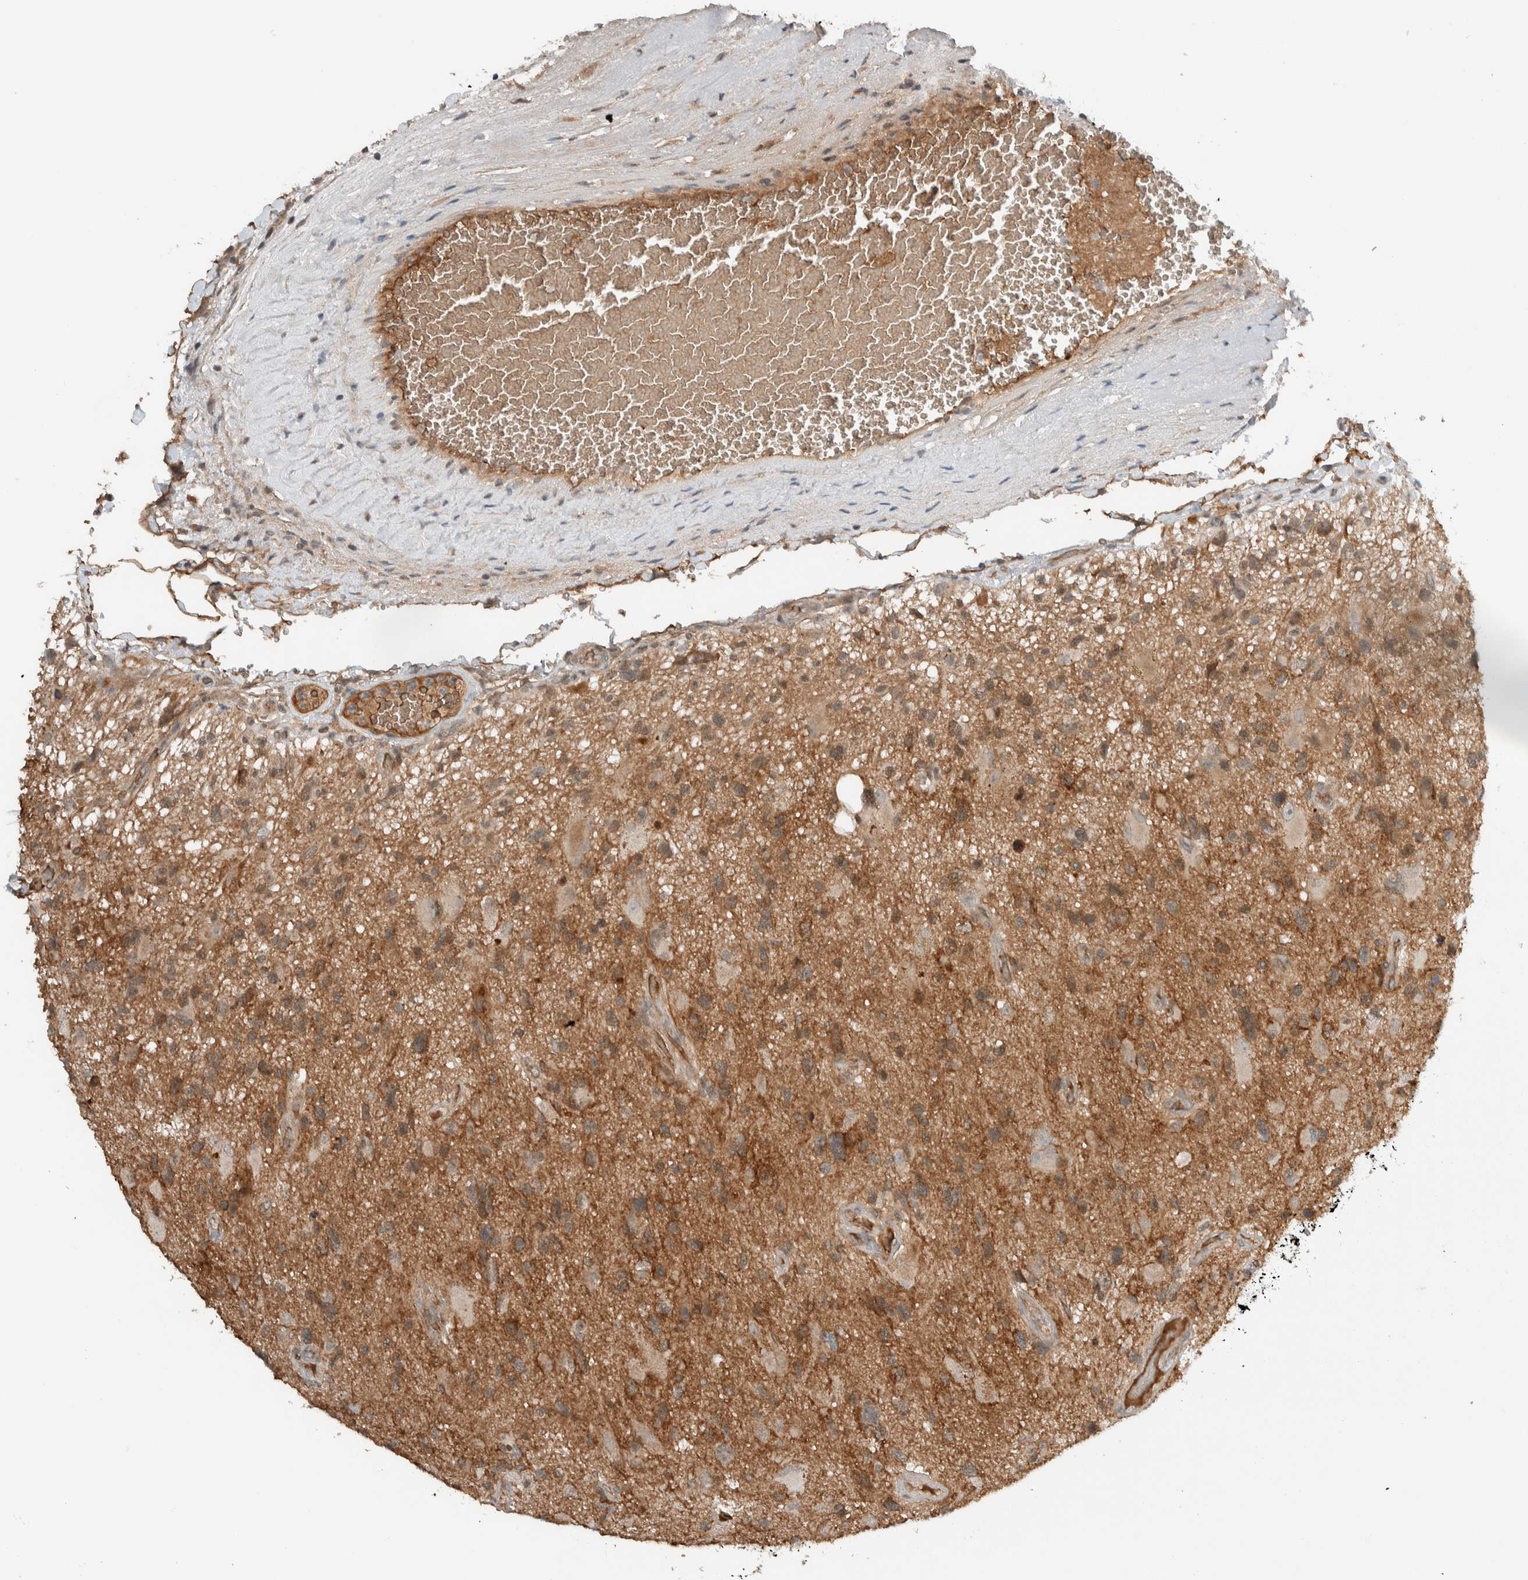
{"staining": {"intensity": "moderate", "quantity": ">75%", "location": "cytoplasmic/membranous"}, "tissue": "glioma", "cell_type": "Tumor cells", "image_type": "cancer", "snomed": [{"axis": "morphology", "description": "Glioma, malignant, High grade"}, {"axis": "topography", "description": "Brain"}], "caption": "IHC photomicrograph of human malignant glioma (high-grade) stained for a protein (brown), which displays medium levels of moderate cytoplasmic/membranous expression in approximately >75% of tumor cells.", "gene": "ARMC7", "patient": {"sex": "male", "age": 33}}